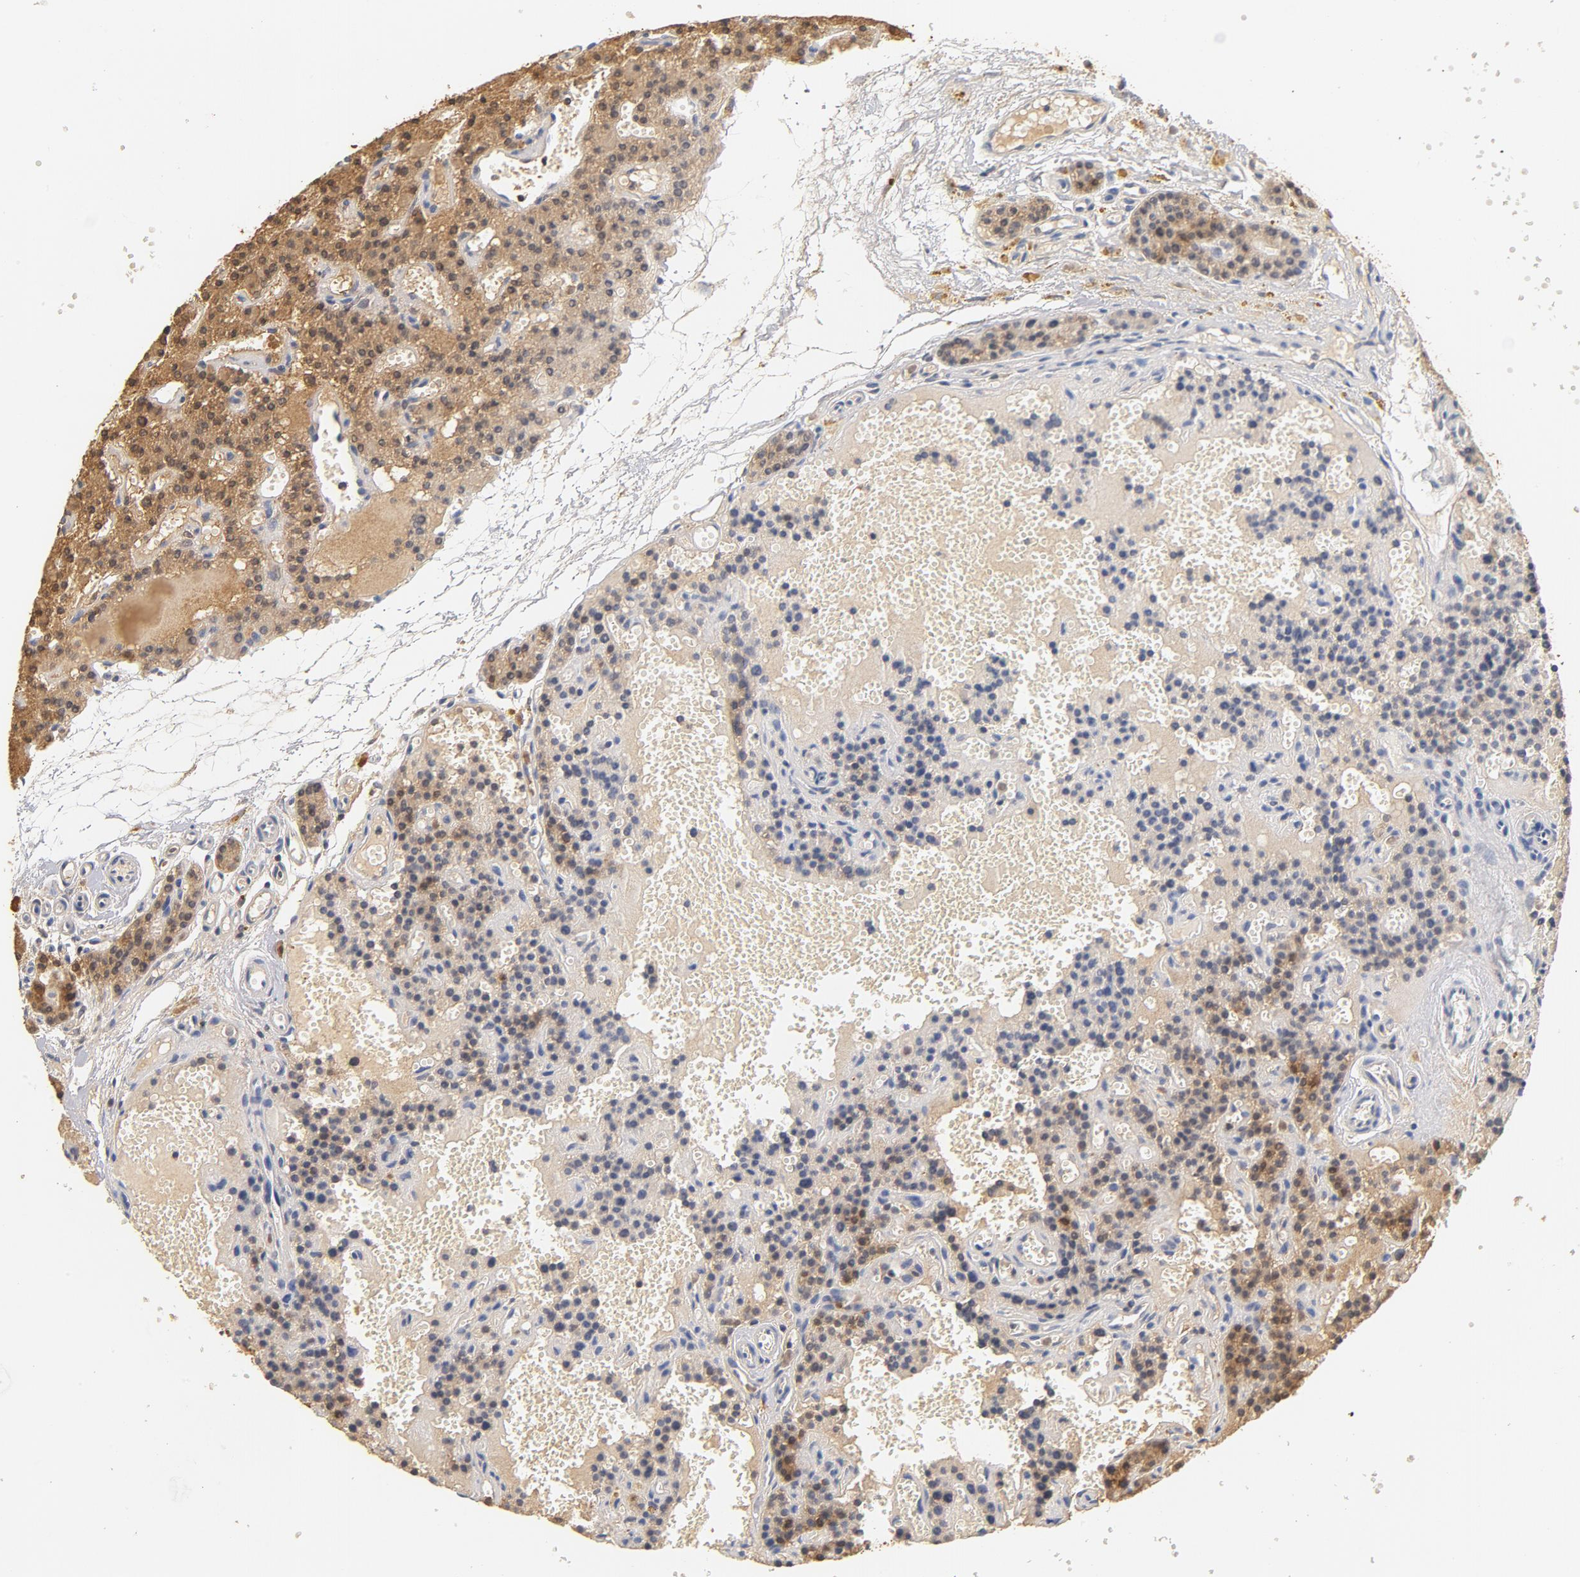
{"staining": {"intensity": "moderate", "quantity": ">75%", "location": "cytoplasmic/membranous"}, "tissue": "parathyroid gland", "cell_type": "Glandular cells", "image_type": "normal", "snomed": [{"axis": "morphology", "description": "Normal tissue, NOS"}, {"axis": "topography", "description": "Parathyroid gland"}], "caption": "High-magnification brightfield microscopy of normal parathyroid gland stained with DAB (3,3'-diaminobenzidine) (brown) and counterstained with hematoxylin (blue). glandular cells exhibit moderate cytoplasmic/membranous expression is appreciated in approximately>75% of cells.", "gene": "EZR", "patient": {"sex": "male", "age": 25}}